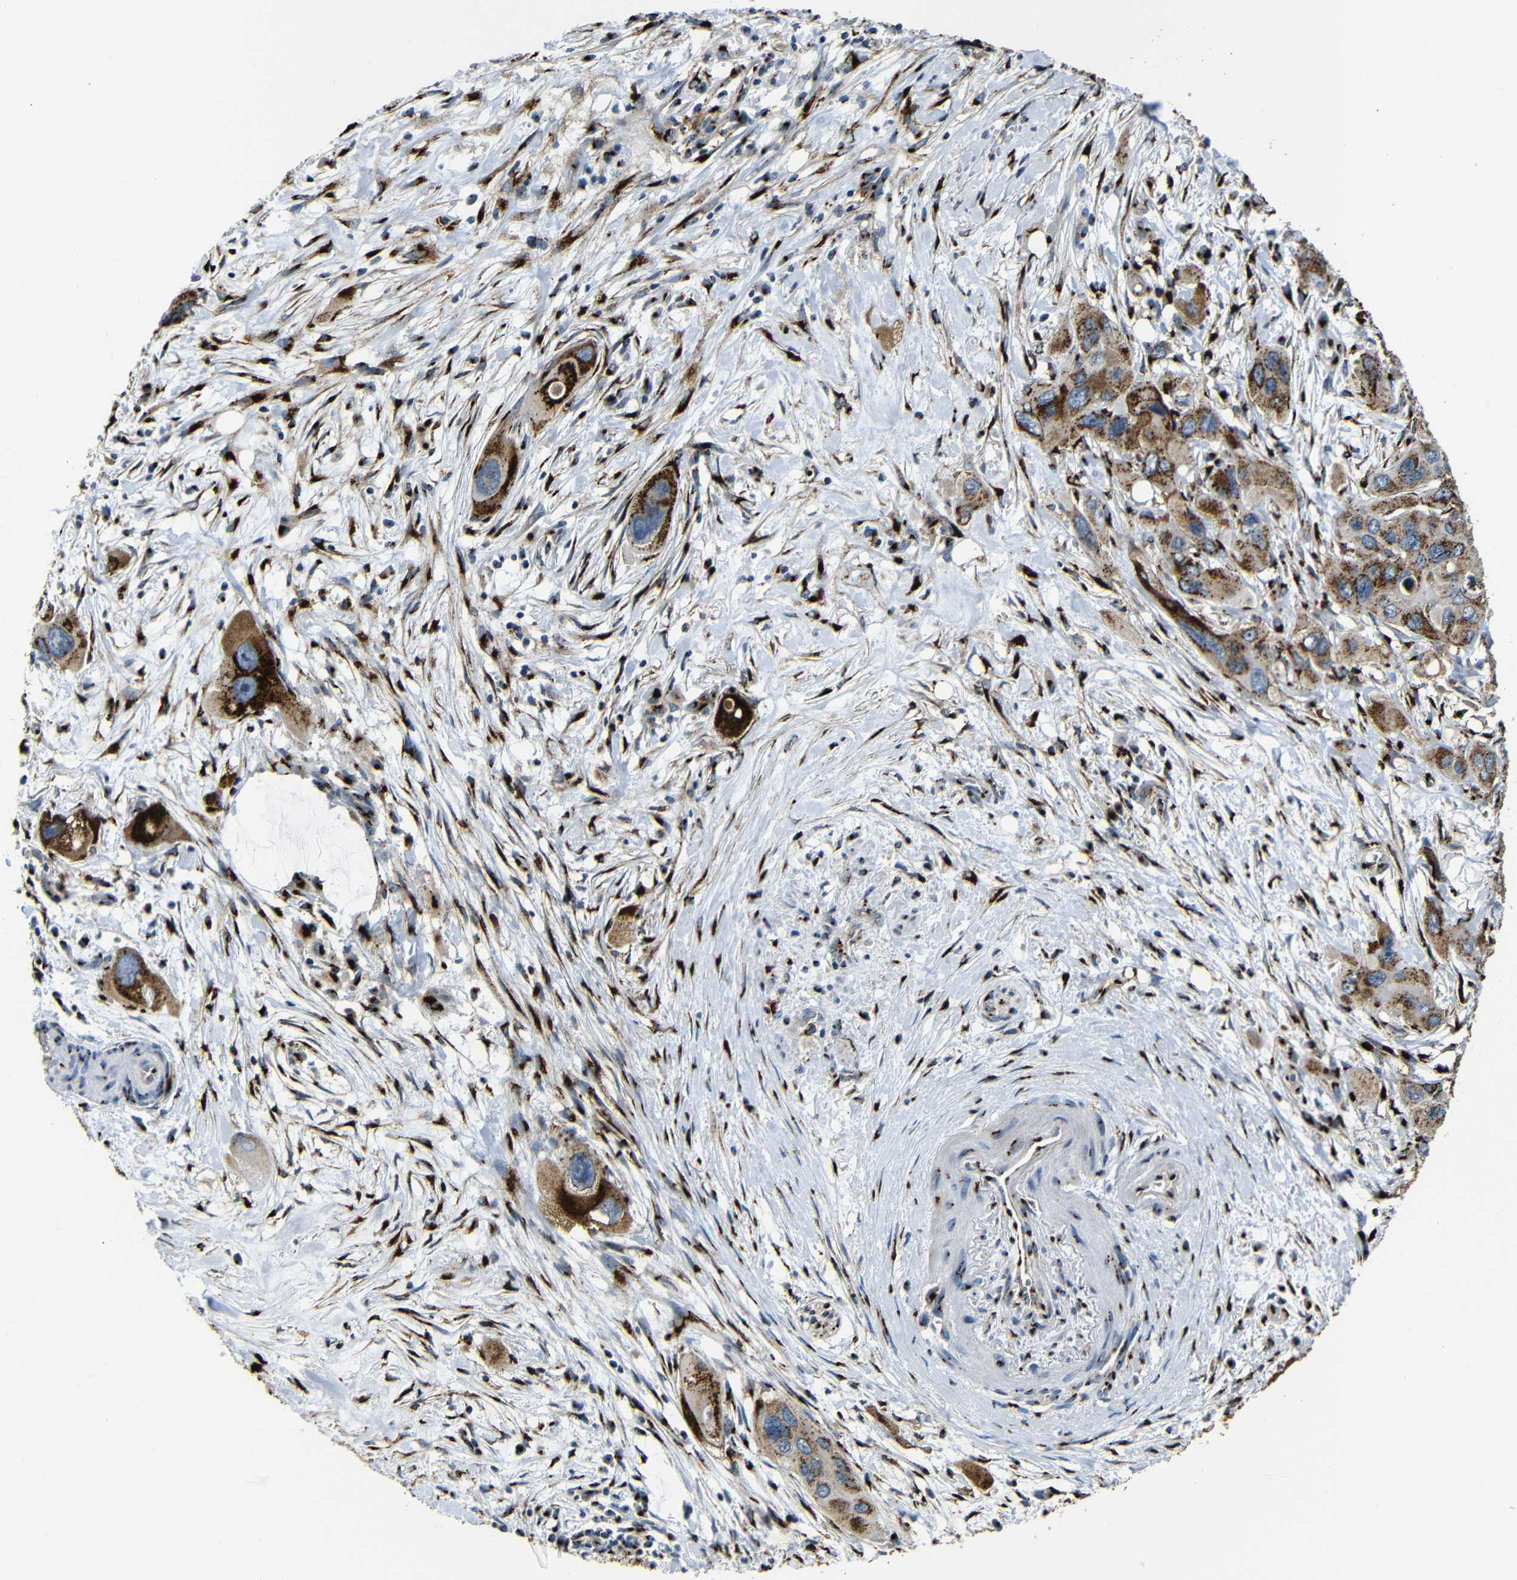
{"staining": {"intensity": "strong", "quantity": ">75%", "location": "cytoplasmic/membranous"}, "tissue": "pancreatic cancer", "cell_type": "Tumor cells", "image_type": "cancer", "snomed": [{"axis": "morphology", "description": "Adenocarcinoma, NOS"}, {"axis": "topography", "description": "Pancreas"}], "caption": "Tumor cells display high levels of strong cytoplasmic/membranous staining in approximately >75% of cells in pancreatic cancer.", "gene": "TGOLN2", "patient": {"sex": "male", "age": 73}}